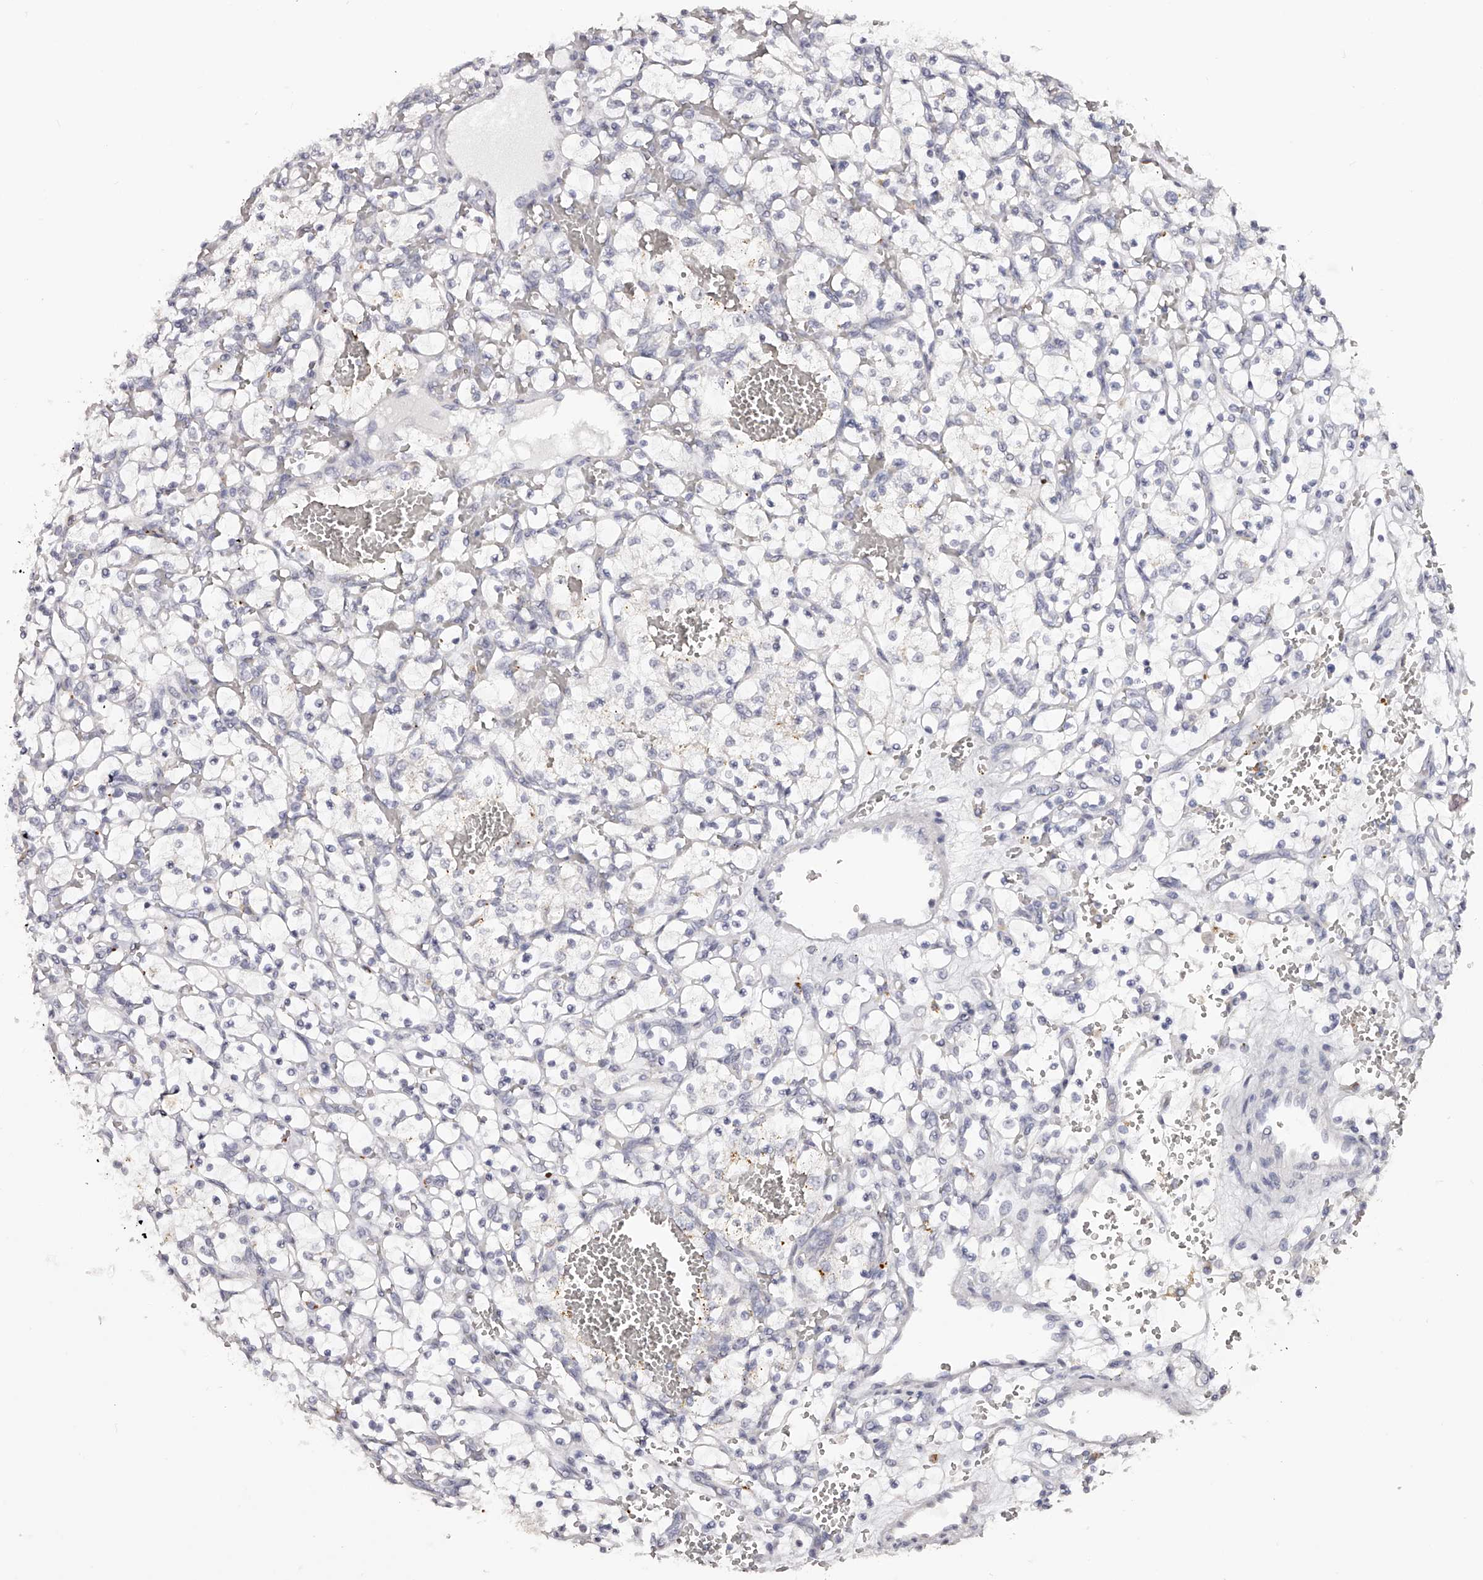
{"staining": {"intensity": "negative", "quantity": "none", "location": "none"}, "tissue": "renal cancer", "cell_type": "Tumor cells", "image_type": "cancer", "snomed": [{"axis": "morphology", "description": "Adenocarcinoma, NOS"}, {"axis": "topography", "description": "Kidney"}], "caption": "Image shows no protein staining in tumor cells of renal cancer tissue.", "gene": "SLC35D3", "patient": {"sex": "female", "age": 69}}